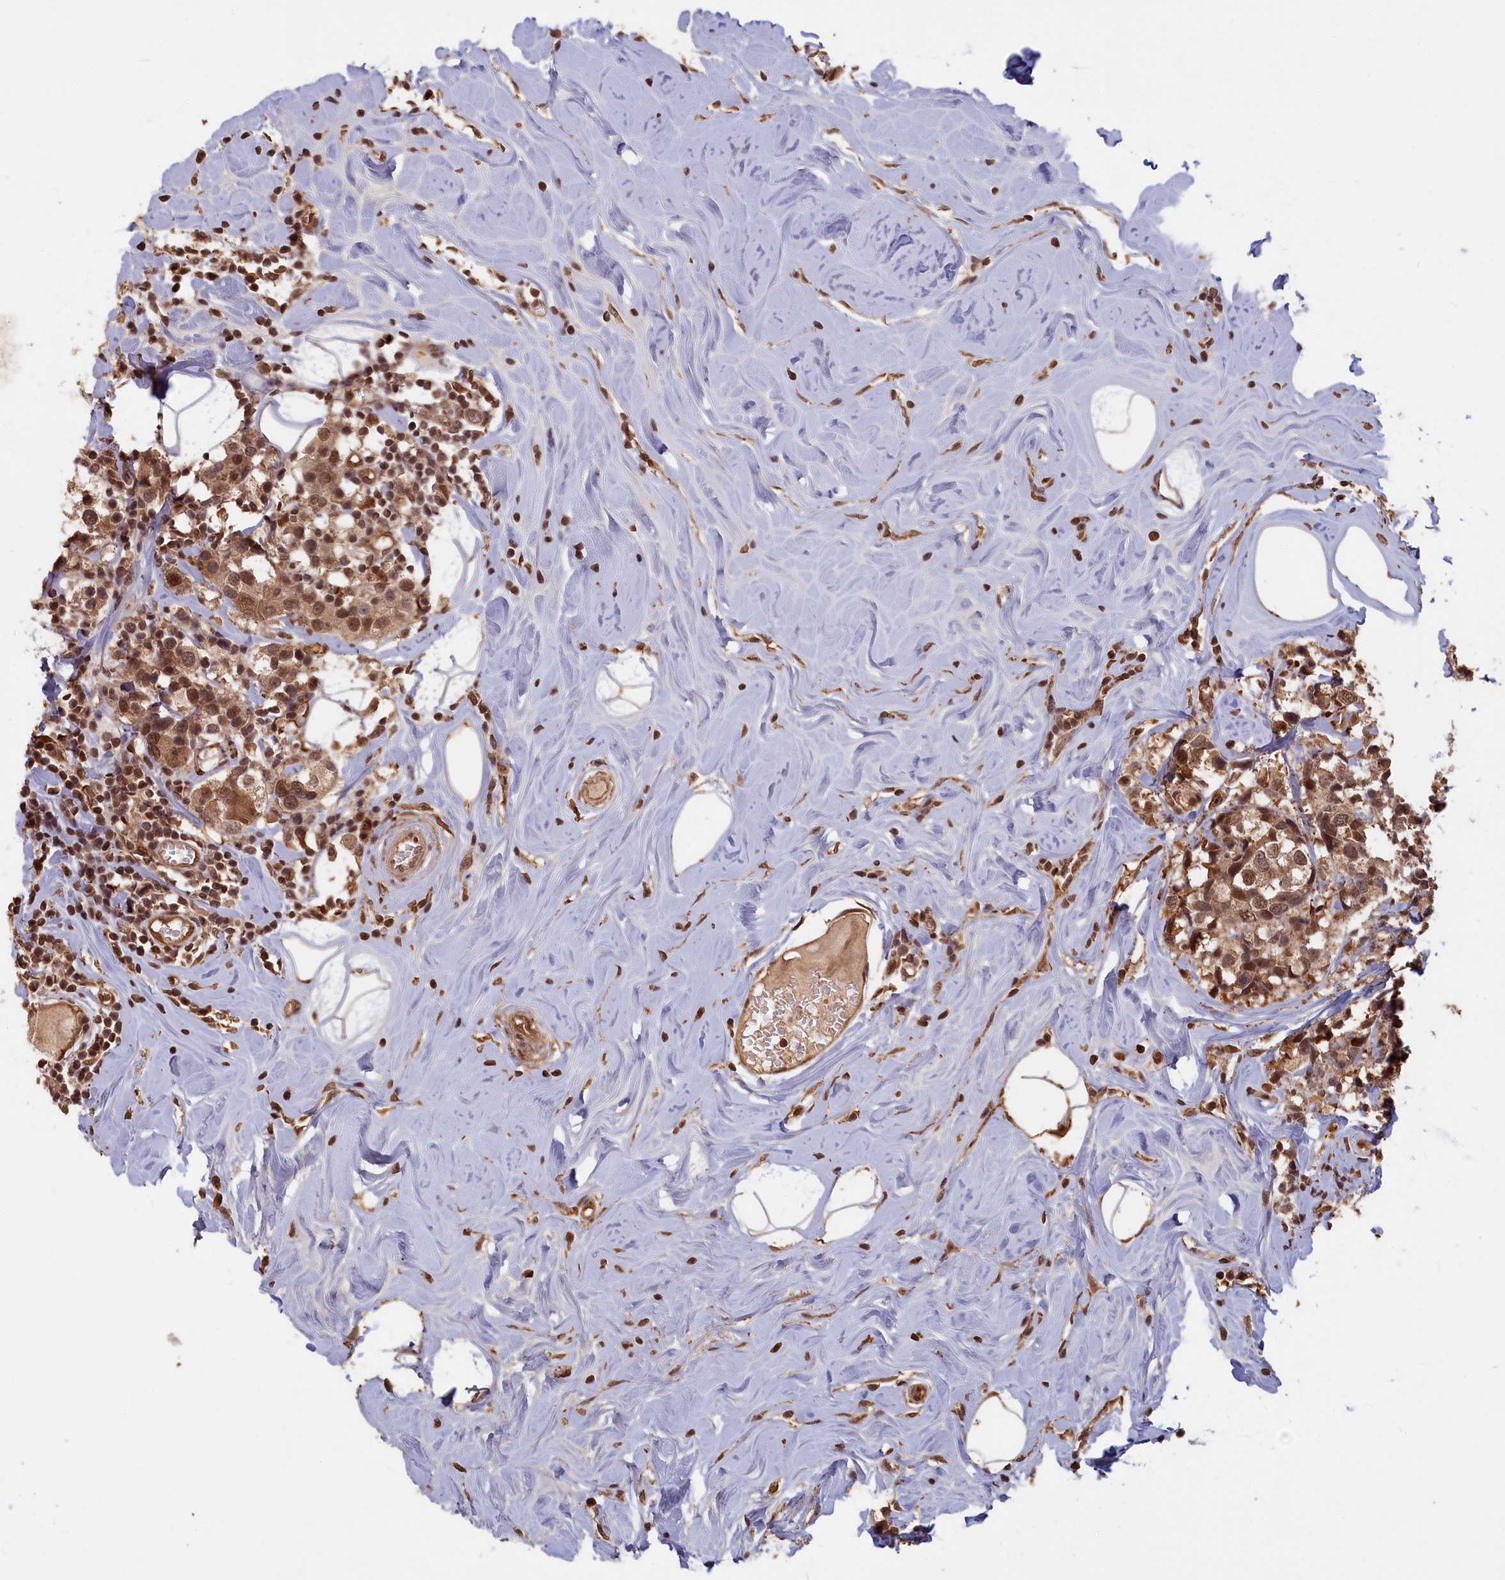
{"staining": {"intensity": "moderate", "quantity": ">75%", "location": "cytoplasmic/membranous,nuclear"}, "tissue": "breast cancer", "cell_type": "Tumor cells", "image_type": "cancer", "snomed": [{"axis": "morphology", "description": "Lobular carcinoma"}, {"axis": "topography", "description": "Breast"}], "caption": "Breast lobular carcinoma stained with DAB immunohistochemistry (IHC) demonstrates medium levels of moderate cytoplasmic/membranous and nuclear positivity in approximately >75% of tumor cells.", "gene": "HIF3A", "patient": {"sex": "female", "age": 59}}